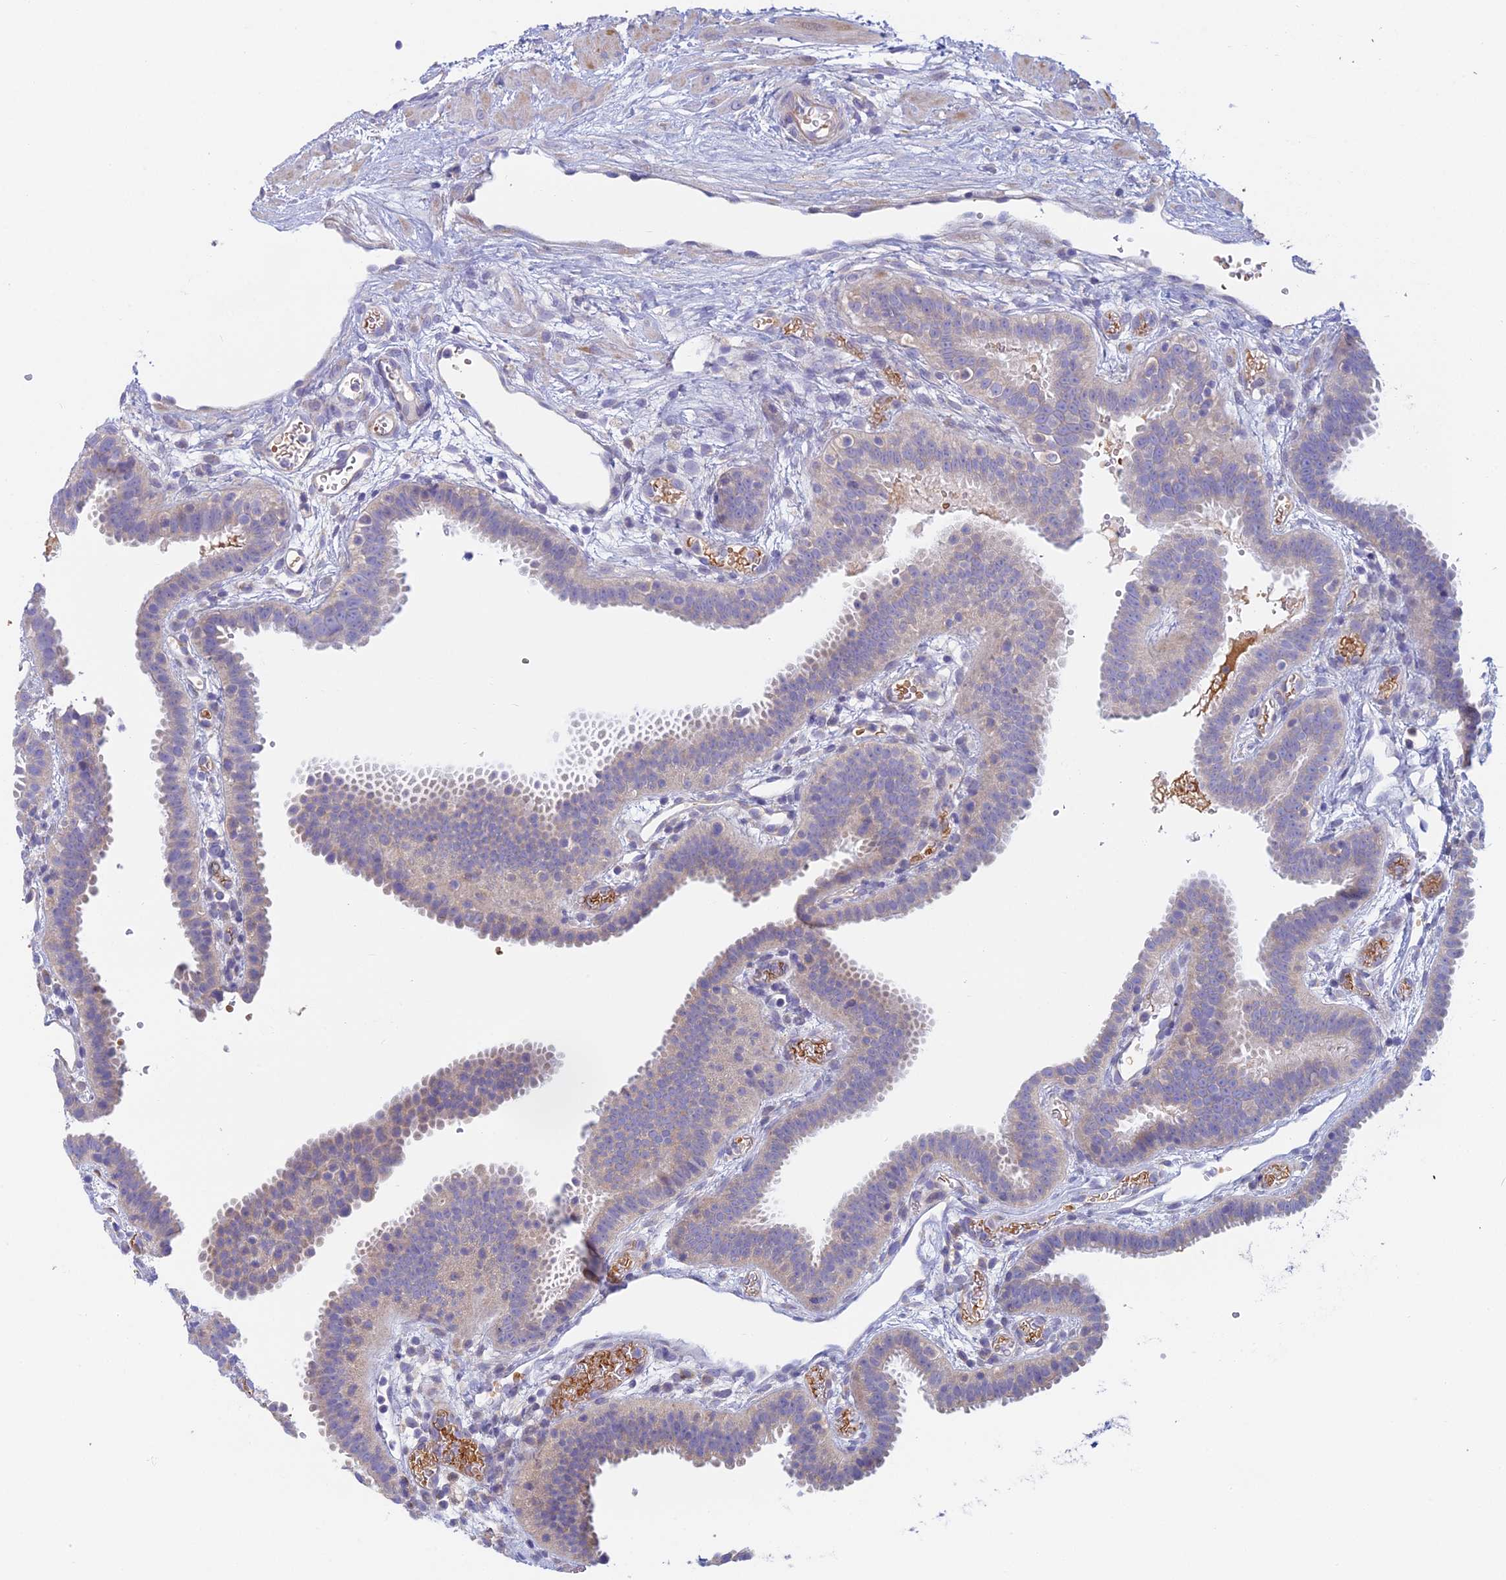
{"staining": {"intensity": "weak", "quantity": "<25%", "location": "cytoplasmic/membranous"}, "tissue": "fallopian tube", "cell_type": "Glandular cells", "image_type": "normal", "snomed": [{"axis": "morphology", "description": "Normal tissue, NOS"}, {"axis": "topography", "description": "Fallopian tube"}], "caption": "The immunohistochemistry photomicrograph has no significant positivity in glandular cells of fallopian tube.", "gene": "ZNF564", "patient": {"sex": "female", "age": 37}}